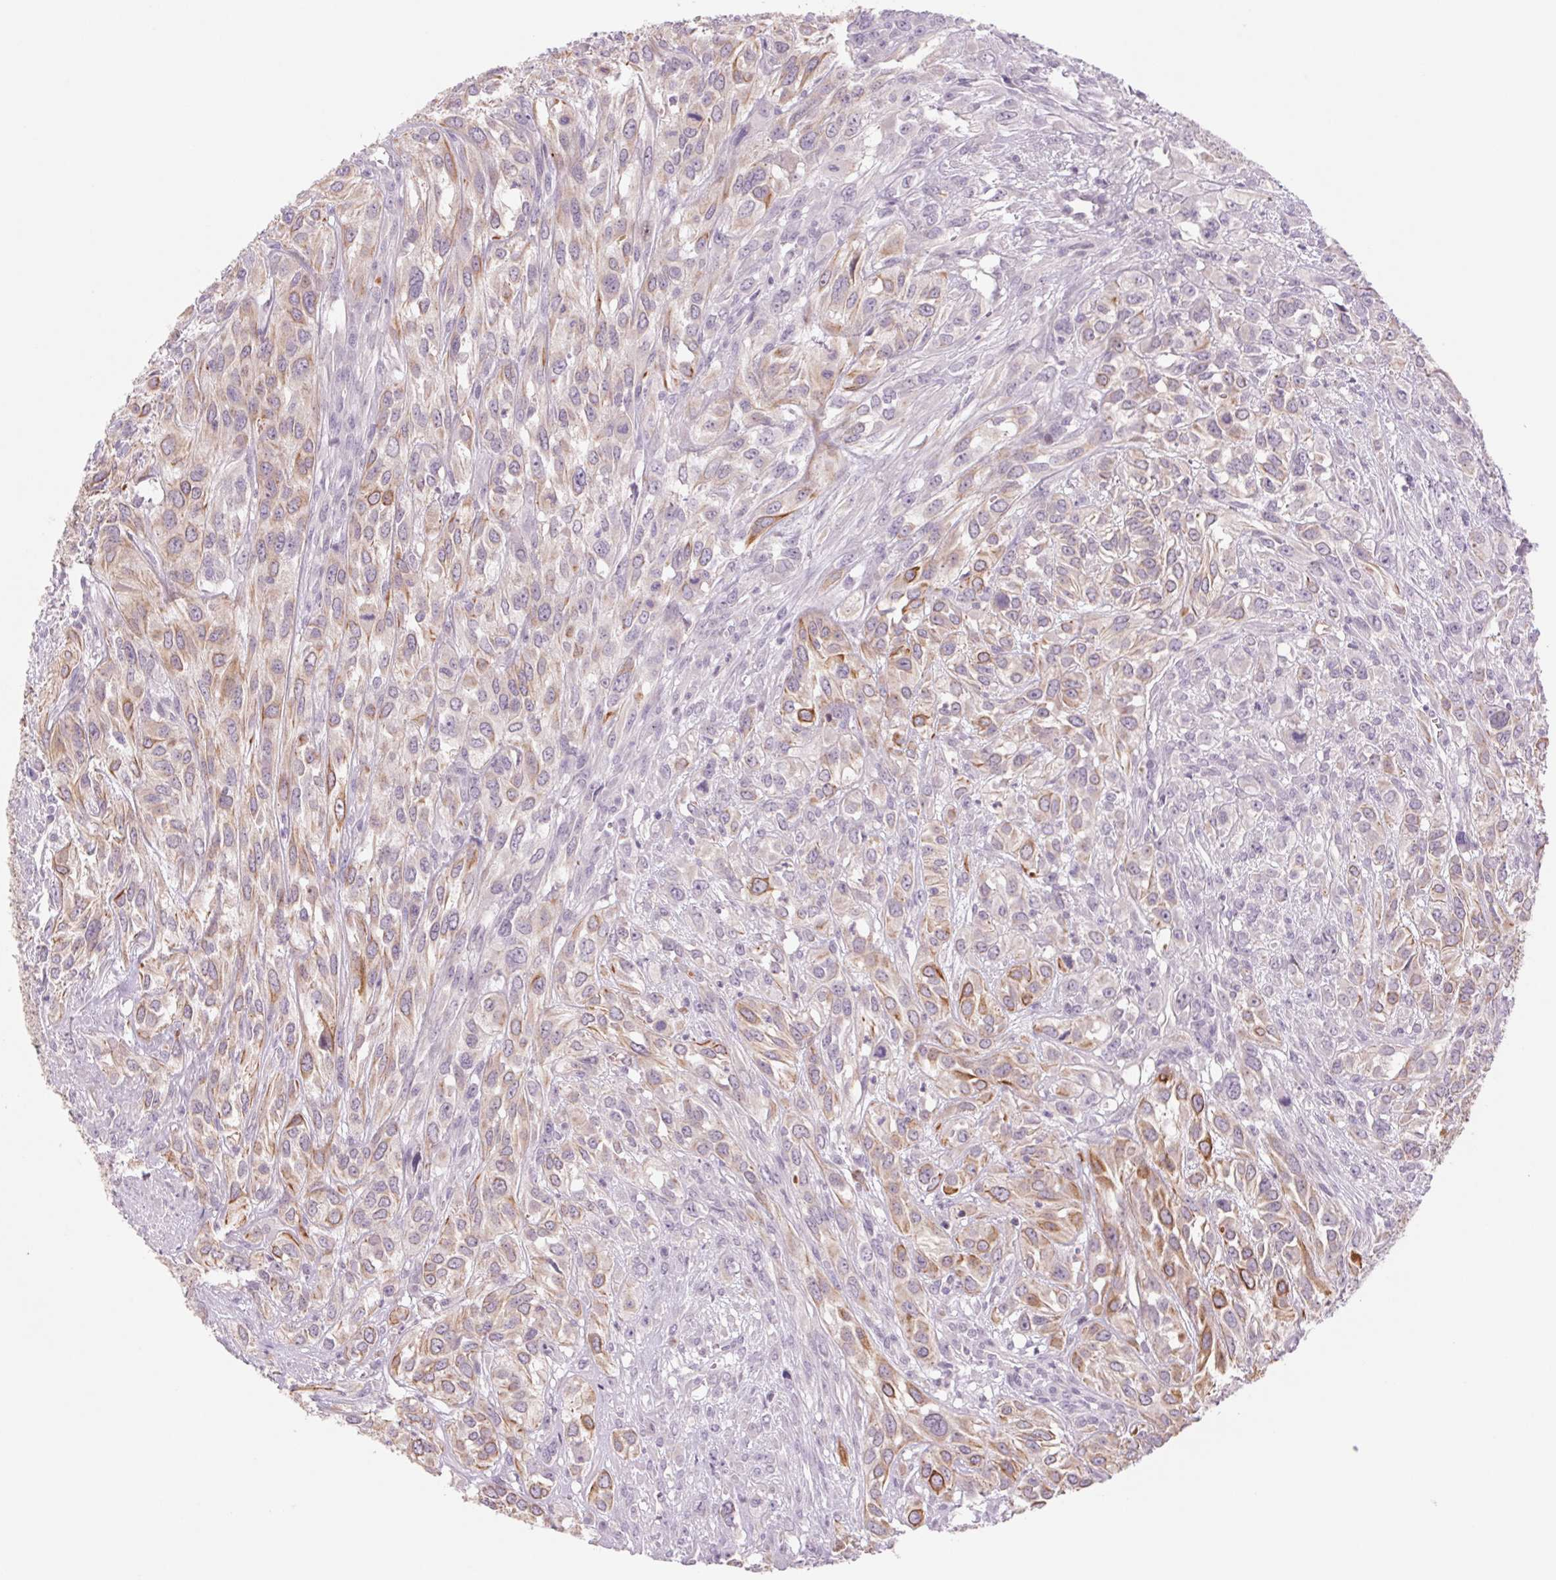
{"staining": {"intensity": "moderate", "quantity": "<25%", "location": "cytoplasmic/membranous"}, "tissue": "urothelial cancer", "cell_type": "Tumor cells", "image_type": "cancer", "snomed": [{"axis": "morphology", "description": "Urothelial carcinoma, High grade"}, {"axis": "topography", "description": "Urinary bladder"}], "caption": "Moderate cytoplasmic/membranous staining is appreciated in about <25% of tumor cells in urothelial cancer. (IHC, brightfield microscopy, high magnification).", "gene": "KRT1", "patient": {"sex": "male", "age": 67}}